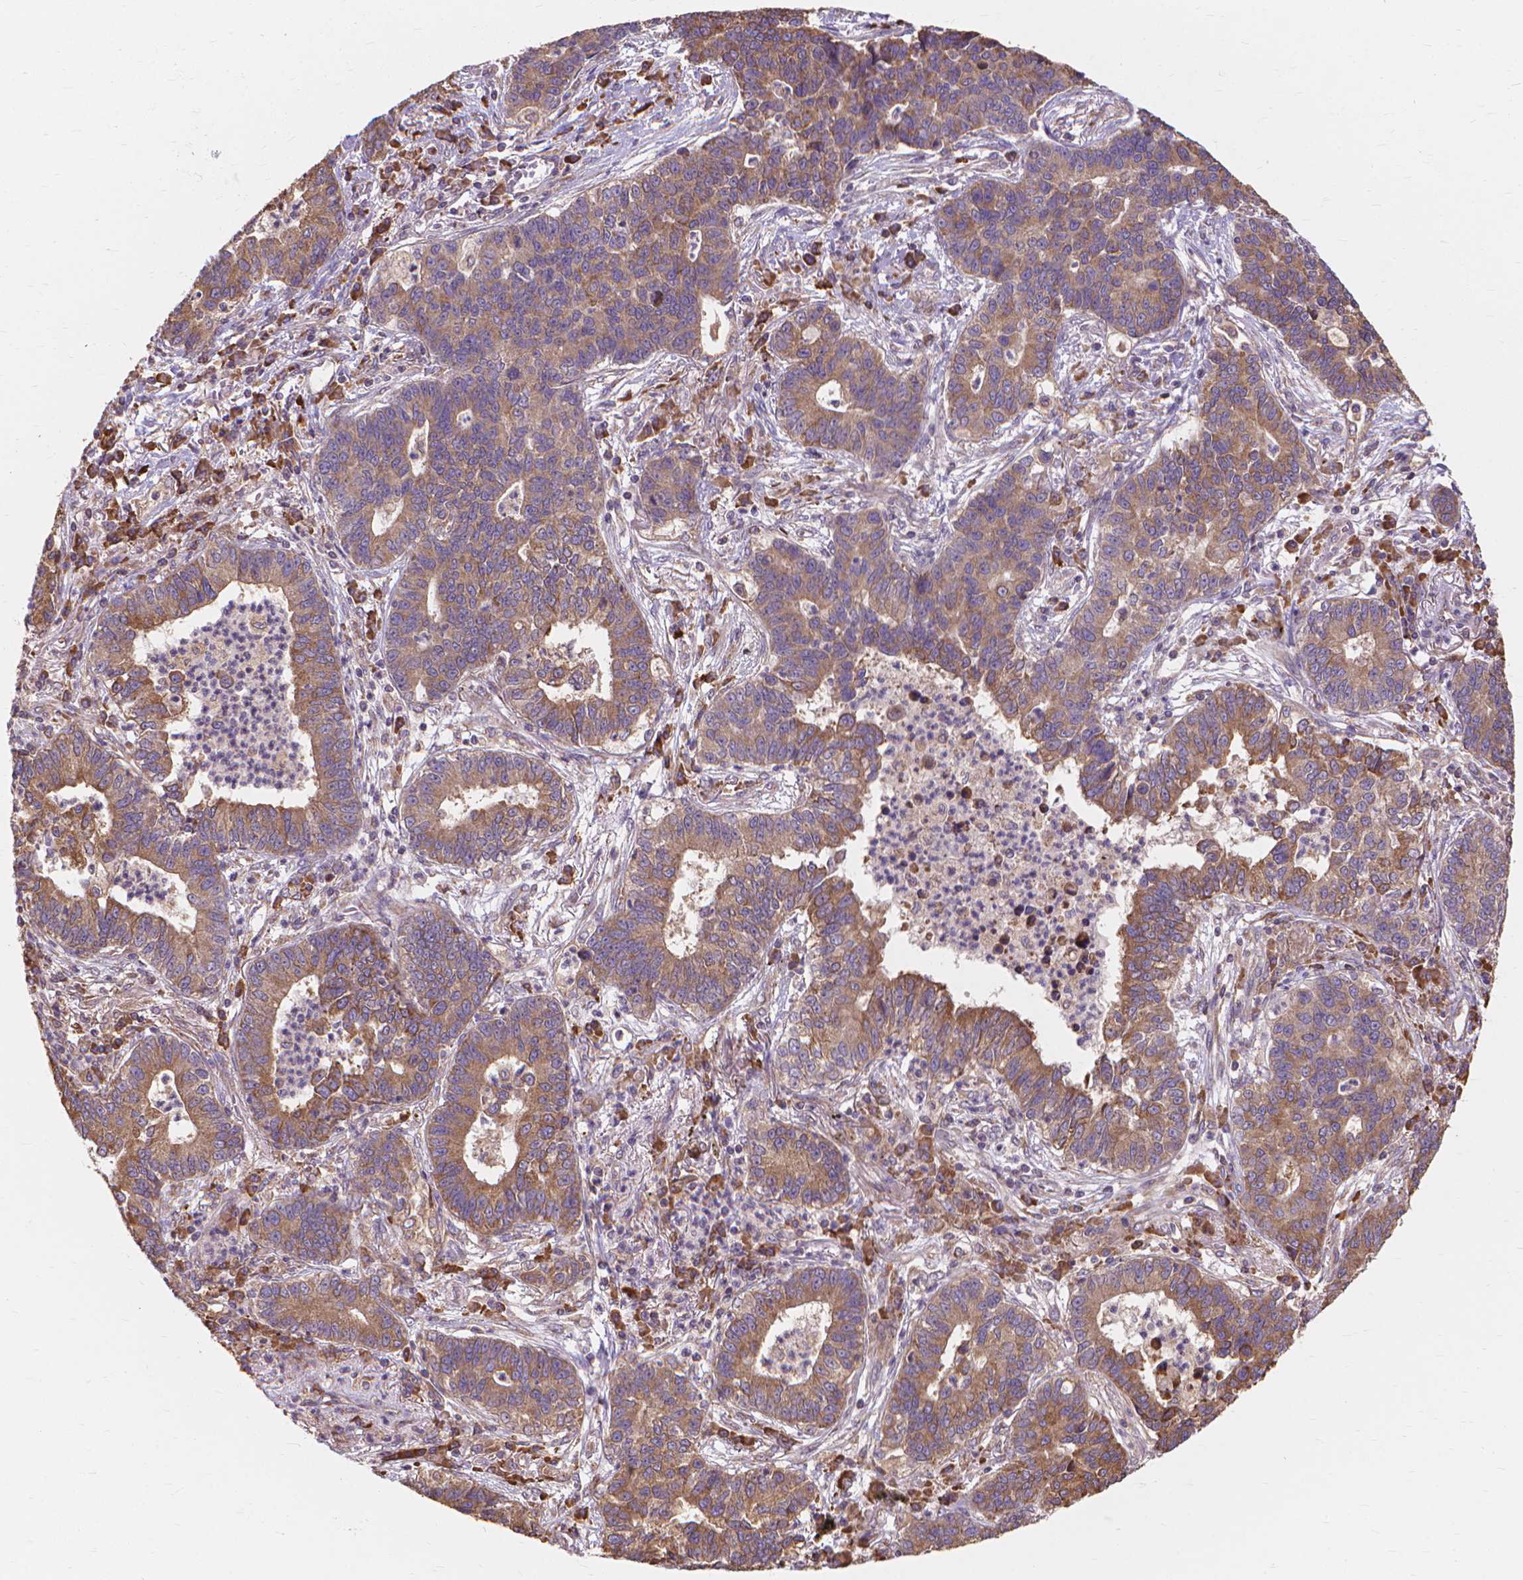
{"staining": {"intensity": "moderate", "quantity": ">75%", "location": "cytoplasmic/membranous"}, "tissue": "lung cancer", "cell_type": "Tumor cells", "image_type": "cancer", "snomed": [{"axis": "morphology", "description": "Adenocarcinoma, NOS"}, {"axis": "topography", "description": "Lung"}], "caption": "About >75% of tumor cells in lung adenocarcinoma demonstrate moderate cytoplasmic/membranous protein positivity as visualized by brown immunohistochemical staining.", "gene": "TAB2", "patient": {"sex": "female", "age": 57}}